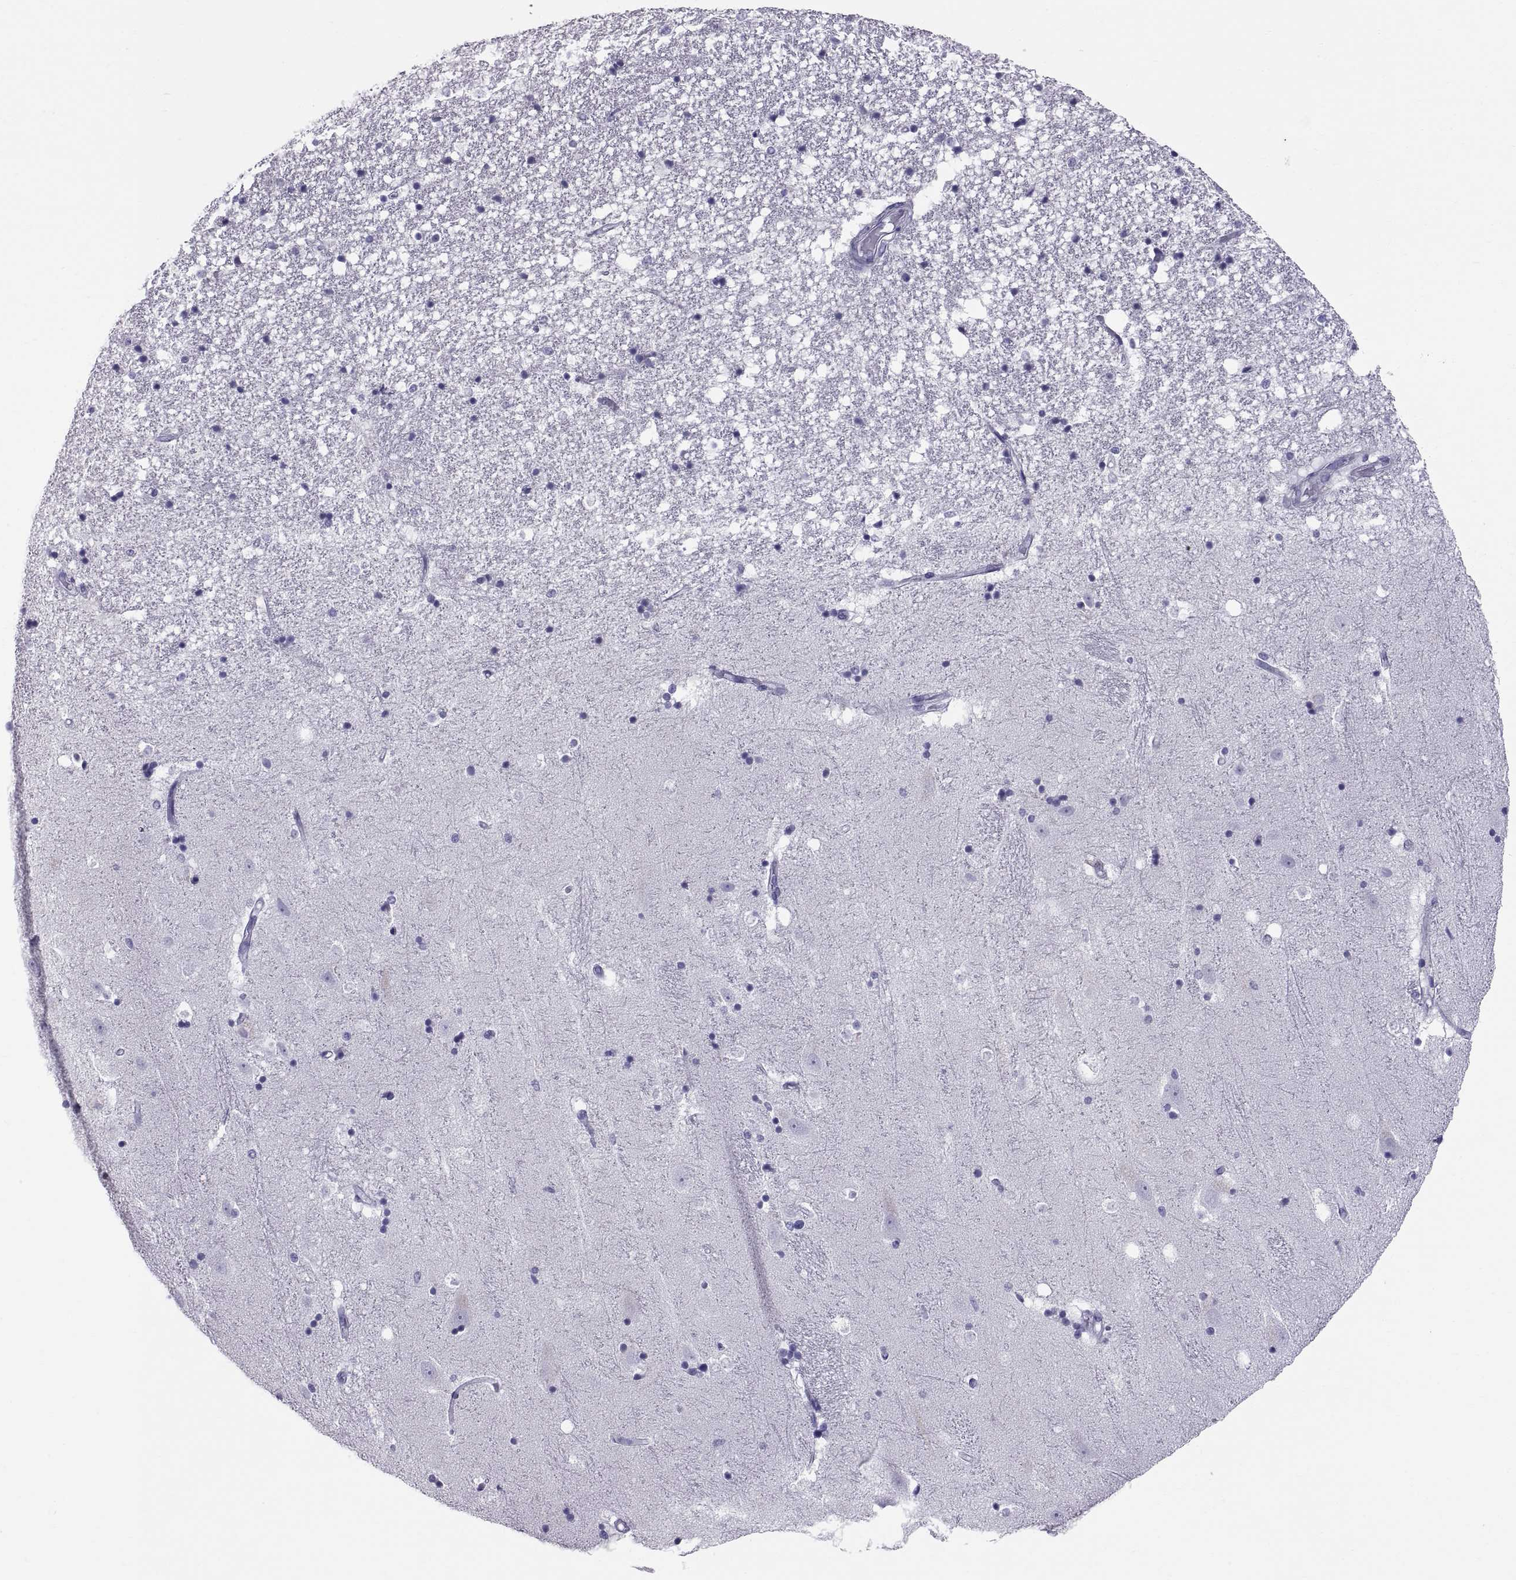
{"staining": {"intensity": "negative", "quantity": "none", "location": "none"}, "tissue": "hippocampus", "cell_type": "Glial cells", "image_type": "normal", "snomed": [{"axis": "morphology", "description": "Normal tissue, NOS"}, {"axis": "topography", "description": "Hippocampus"}], "caption": "Immunohistochemistry (IHC) of normal human hippocampus exhibits no staining in glial cells.", "gene": "RNASE12", "patient": {"sex": "male", "age": 49}}